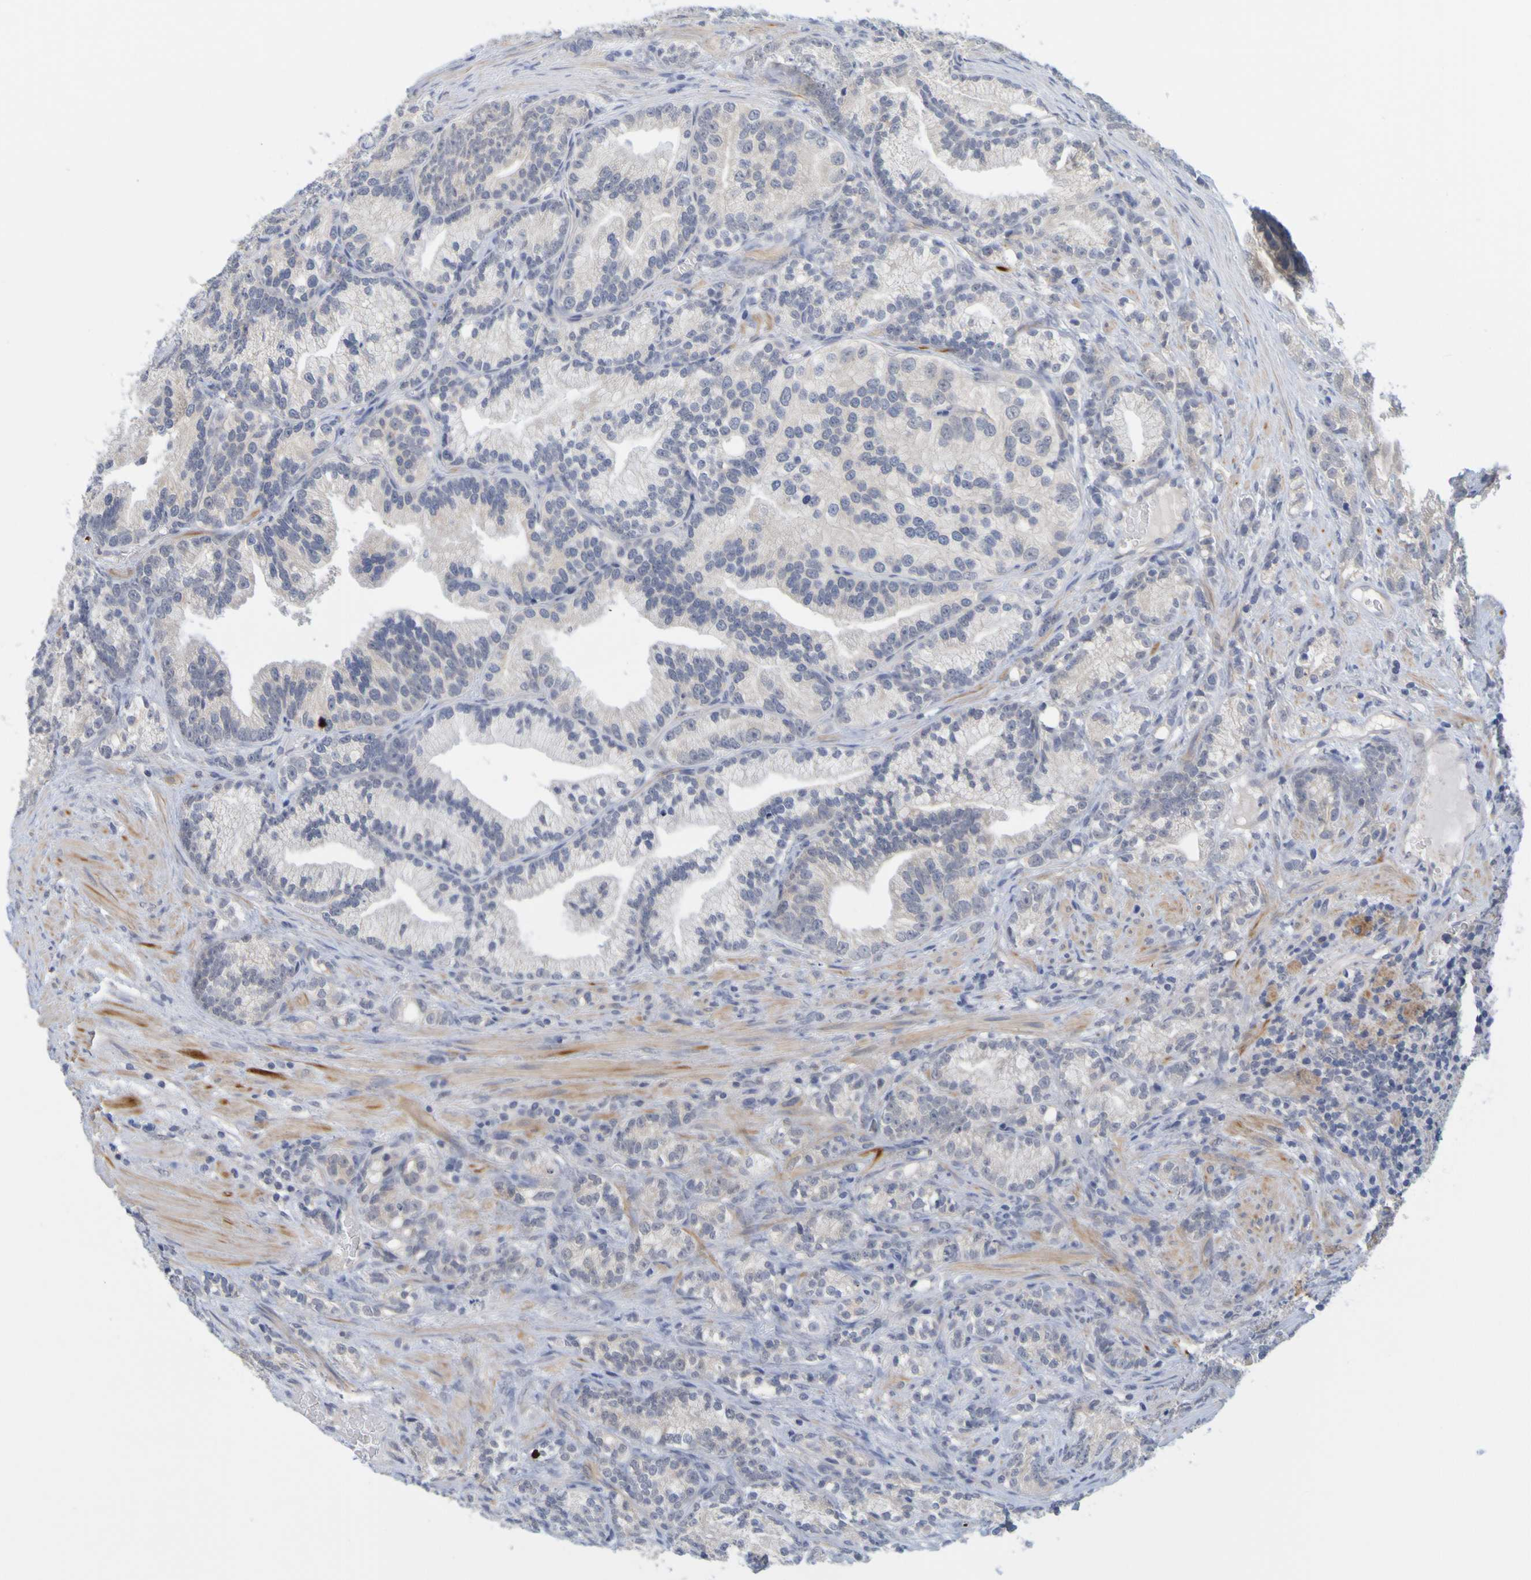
{"staining": {"intensity": "negative", "quantity": "none", "location": "none"}, "tissue": "prostate cancer", "cell_type": "Tumor cells", "image_type": "cancer", "snomed": [{"axis": "morphology", "description": "Adenocarcinoma, Low grade"}, {"axis": "topography", "description": "Prostate"}], "caption": "Immunohistochemistry image of neoplastic tissue: prostate cancer (adenocarcinoma (low-grade)) stained with DAB reveals no significant protein staining in tumor cells.", "gene": "ENDOU", "patient": {"sex": "male", "age": 89}}